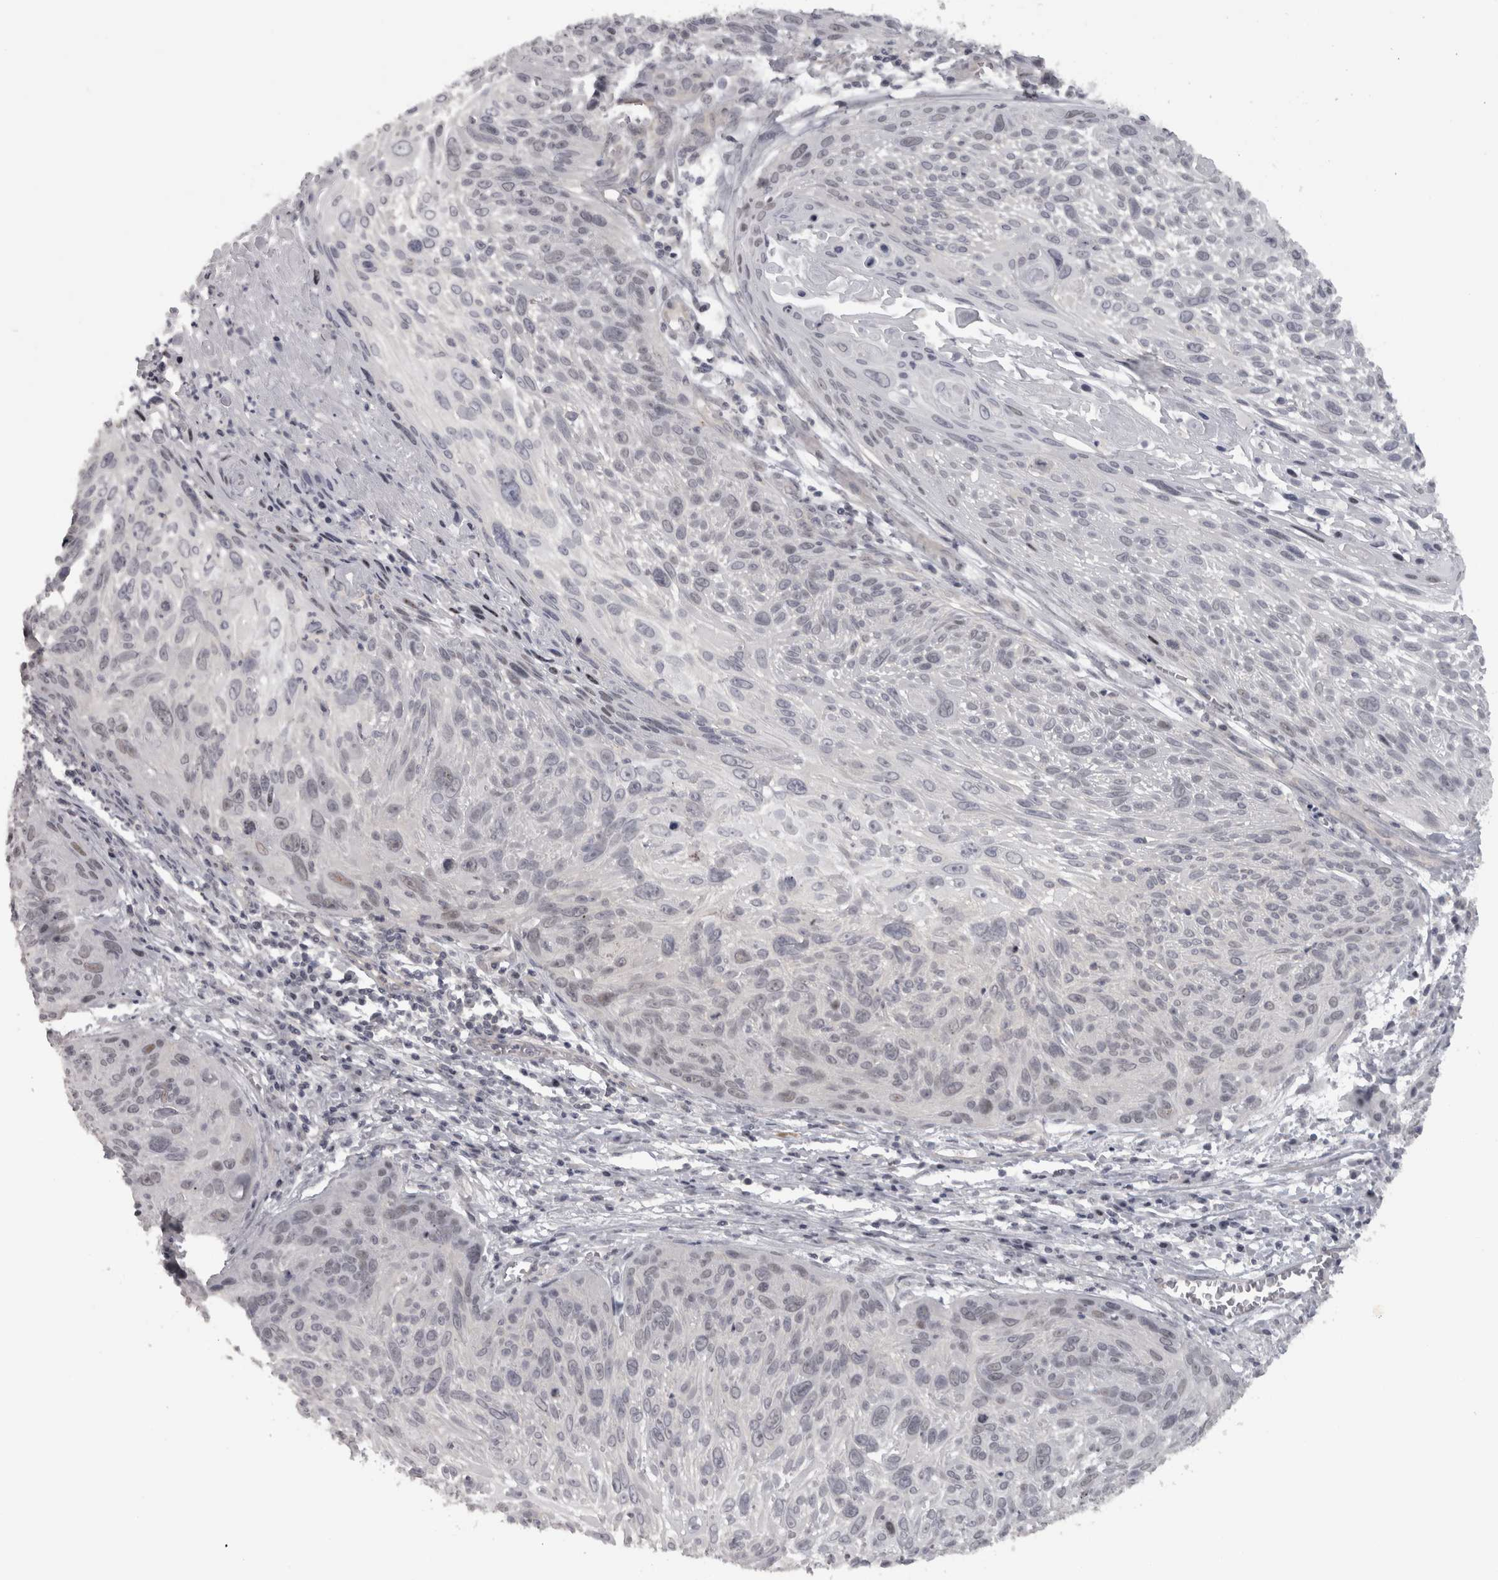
{"staining": {"intensity": "negative", "quantity": "none", "location": "none"}, "tissue": "cervical cancer", "cell_type": "Tumor cells", "image_type": "cancer", "snomed": [{"axis": "morphology", "description": "Squamous cell carcinoma, NOS"}, {"axis": "topography", "description": "Cervix"}], "caption": "An IHC micrograph of cervical squamous cell carcinoma is shown. There is no staining in tumor cells of cervical squamous cell carcinoma.", "gene": "PPP1R12B", "patient": {"sex": "female", "age": 51}}